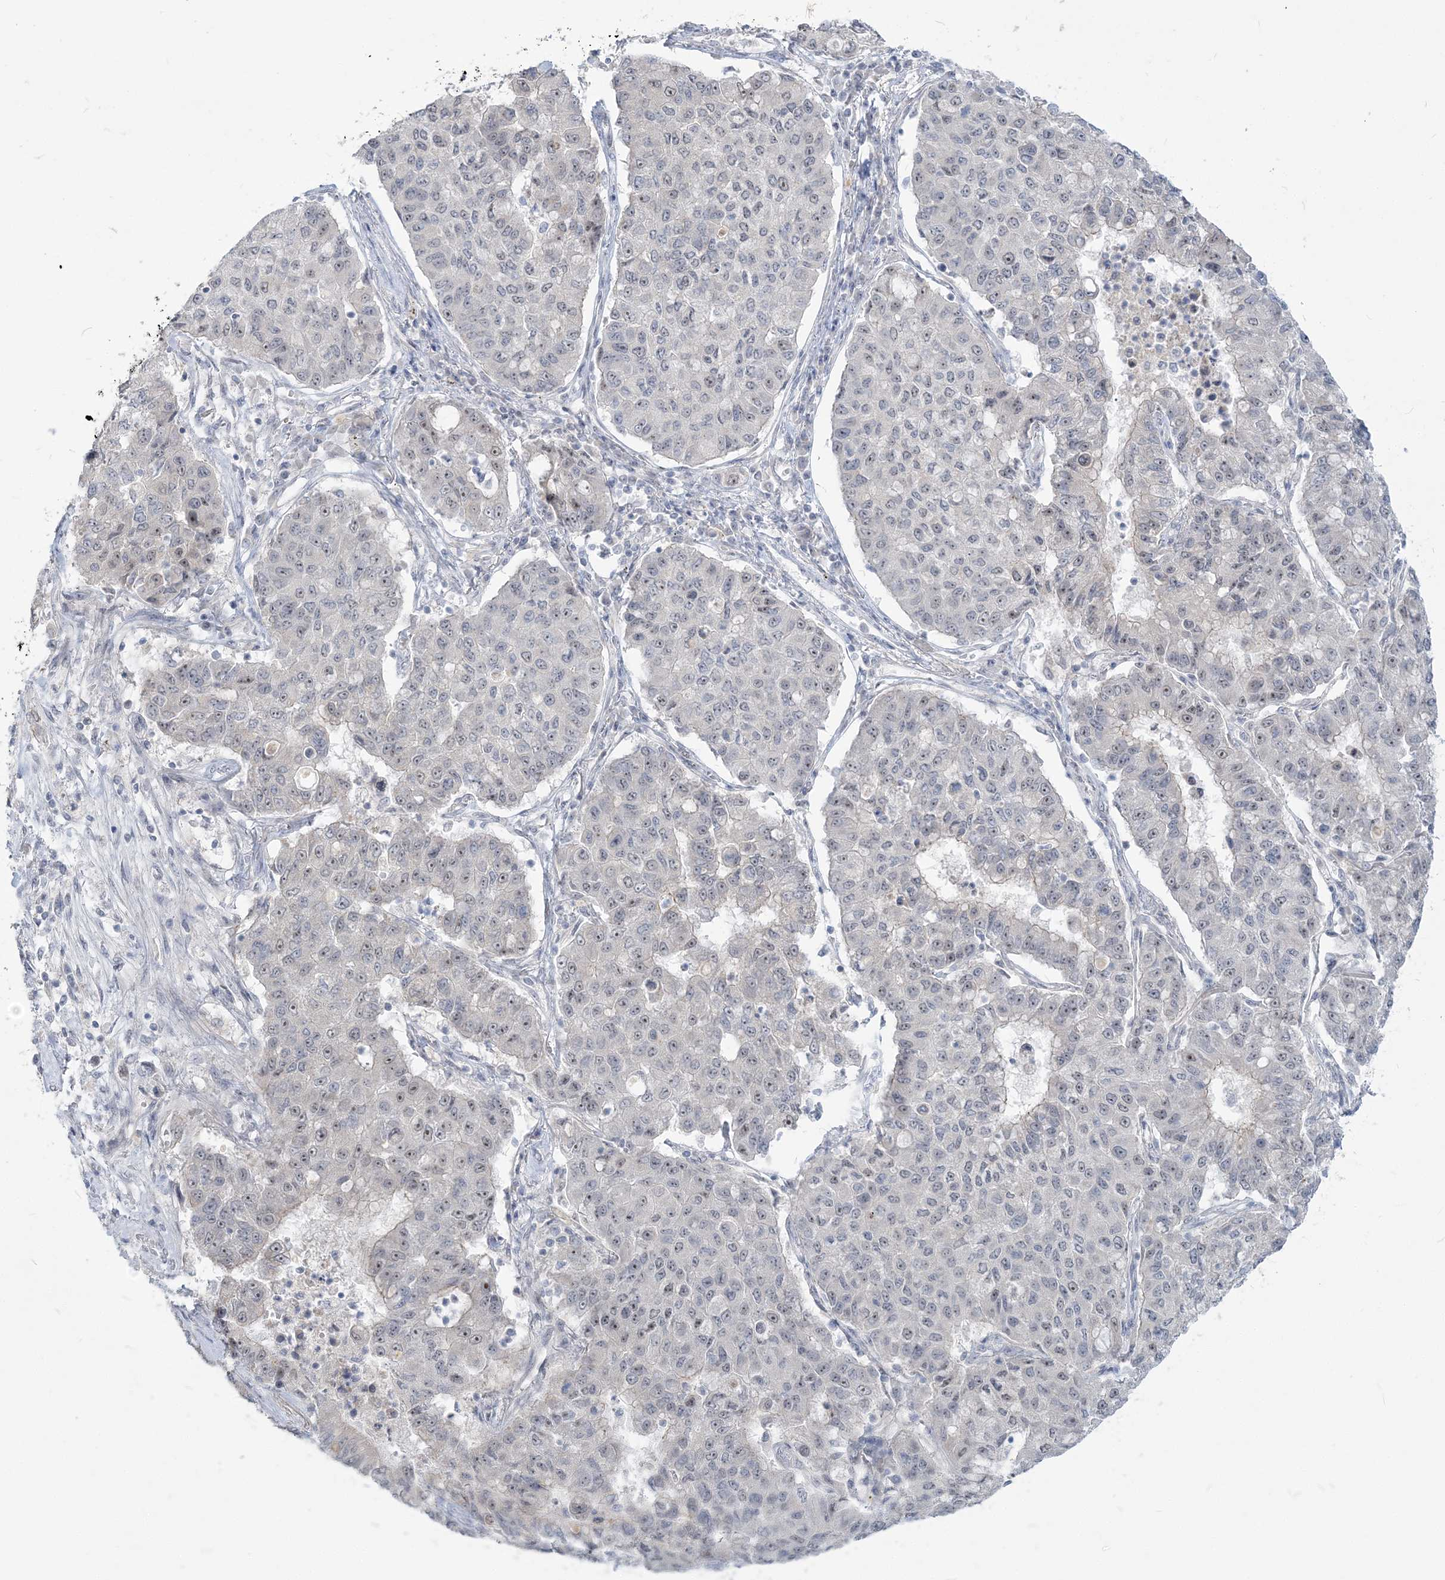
{"staining": {"intensity": "weak", "quantity": "<25%", "location": "nuclear"}, "tissue": "lung cancer", "cell_type": "Tumor cells", "image_type": "cancer", "snomed": [{"axis": "morphology", "description": "Squamous cell carcinoma, NOS"}, {"axis": "topography", "description": "Lung"}], "caption": "Human lung cancer stained for a protein using immunohistochemistry exhibits no expression in tumor cells.", "gene": "SDAD1", "patient": {"sex": "male", "age": 74}}